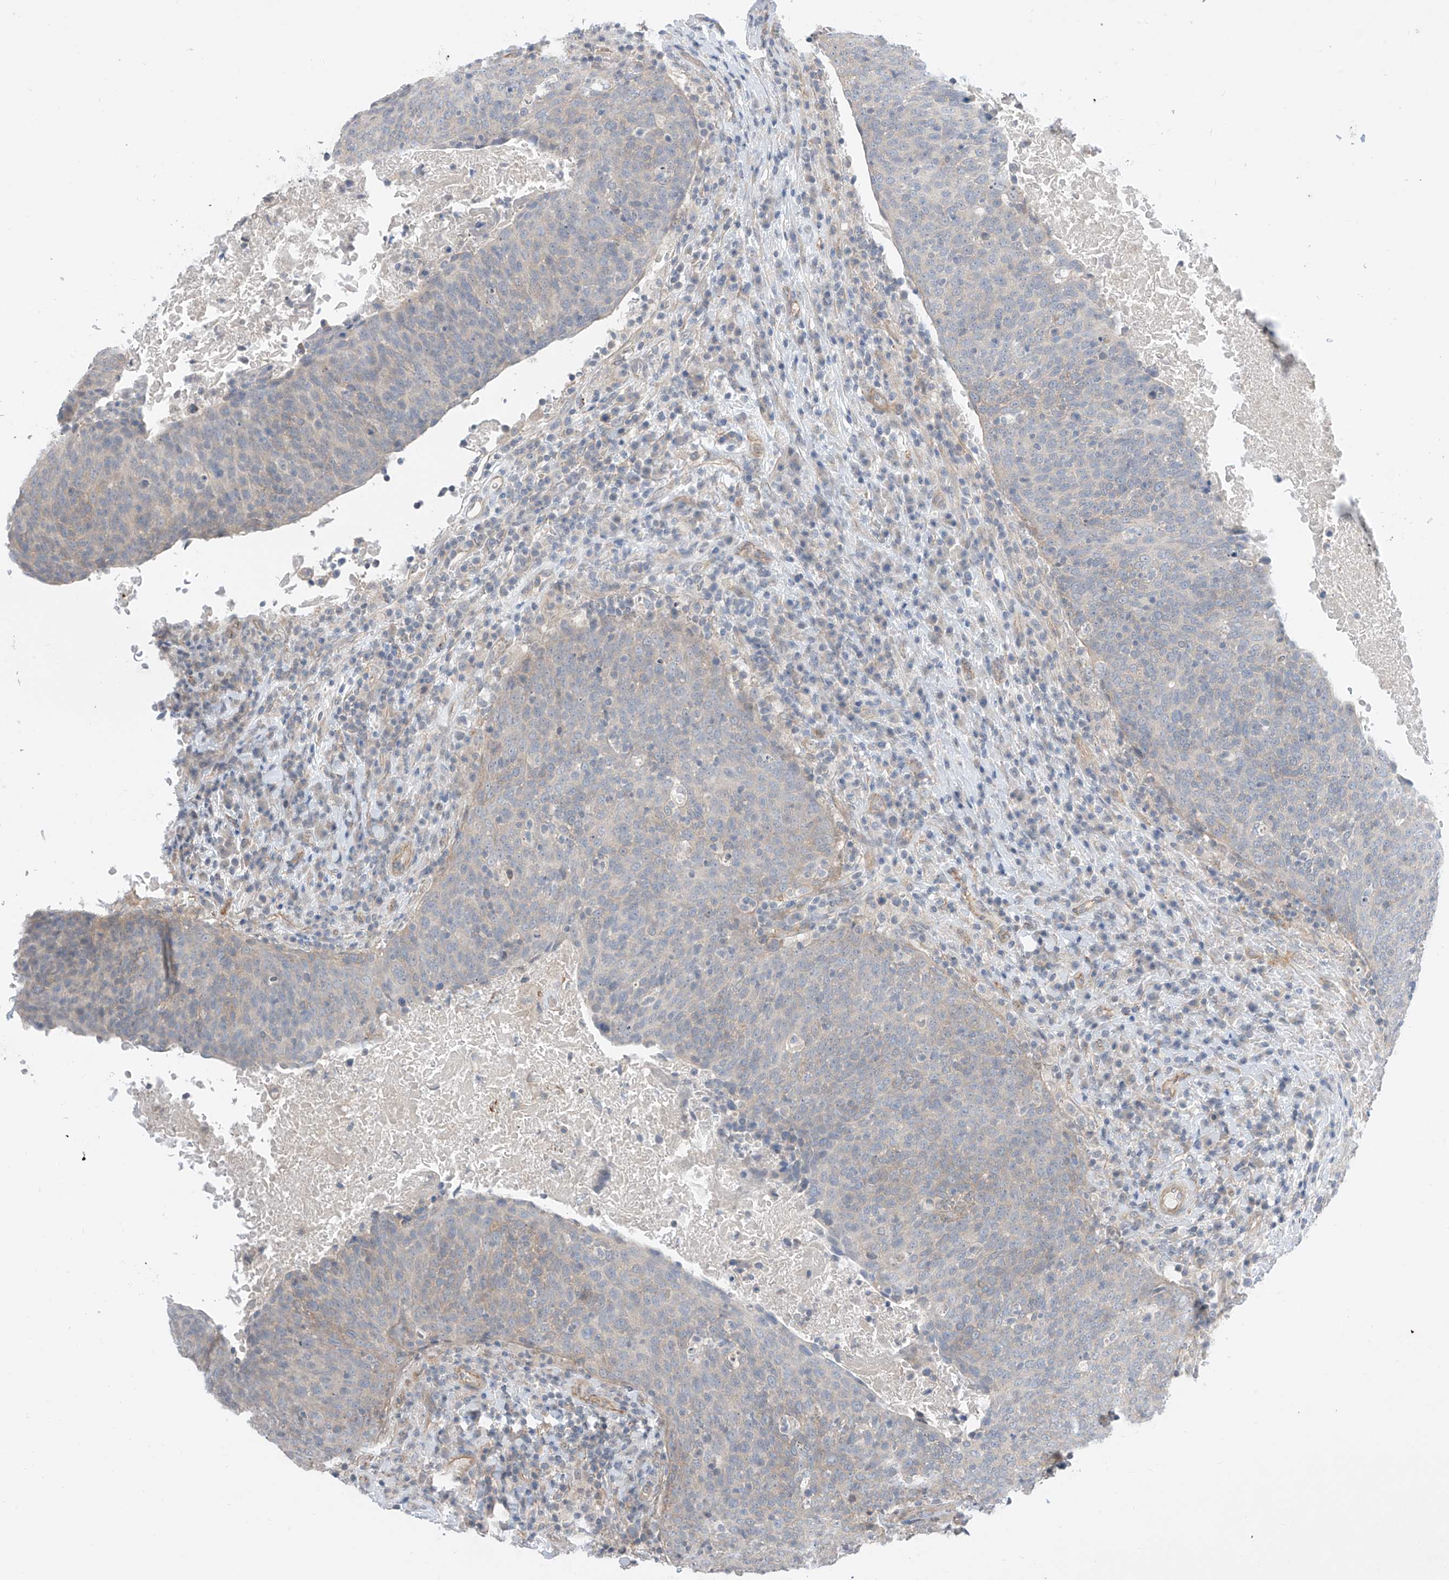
{"staining": {"intensity": "negative", "quantity": "none", "location": "none"}, "tissue": "head and neck cancer", "cell_type": "Tumor cells", "image_type": "cancer", "snomed": [{"axis": "morphology", "description": "Squamous cell carcinoma, NOS"}, {"axis": "morphology", "description": "Squamous cell carcinoma, metastatic, NOS"}, {"axis": "topography", "description": "Lymph node"}, {"axis": "topography", "description": "Head-Neck"}], "caption": "DAB immunohistochemical staining of human head and neck cancer reveals no significant expression in tumor cells. (DAB (3,3'-diaminobenzidine) immunohistochemistry visualized using brightfield microscopy, high magnification).", "gene": "ABLIM2", "patient": {"sex": "male", "age": 62}}